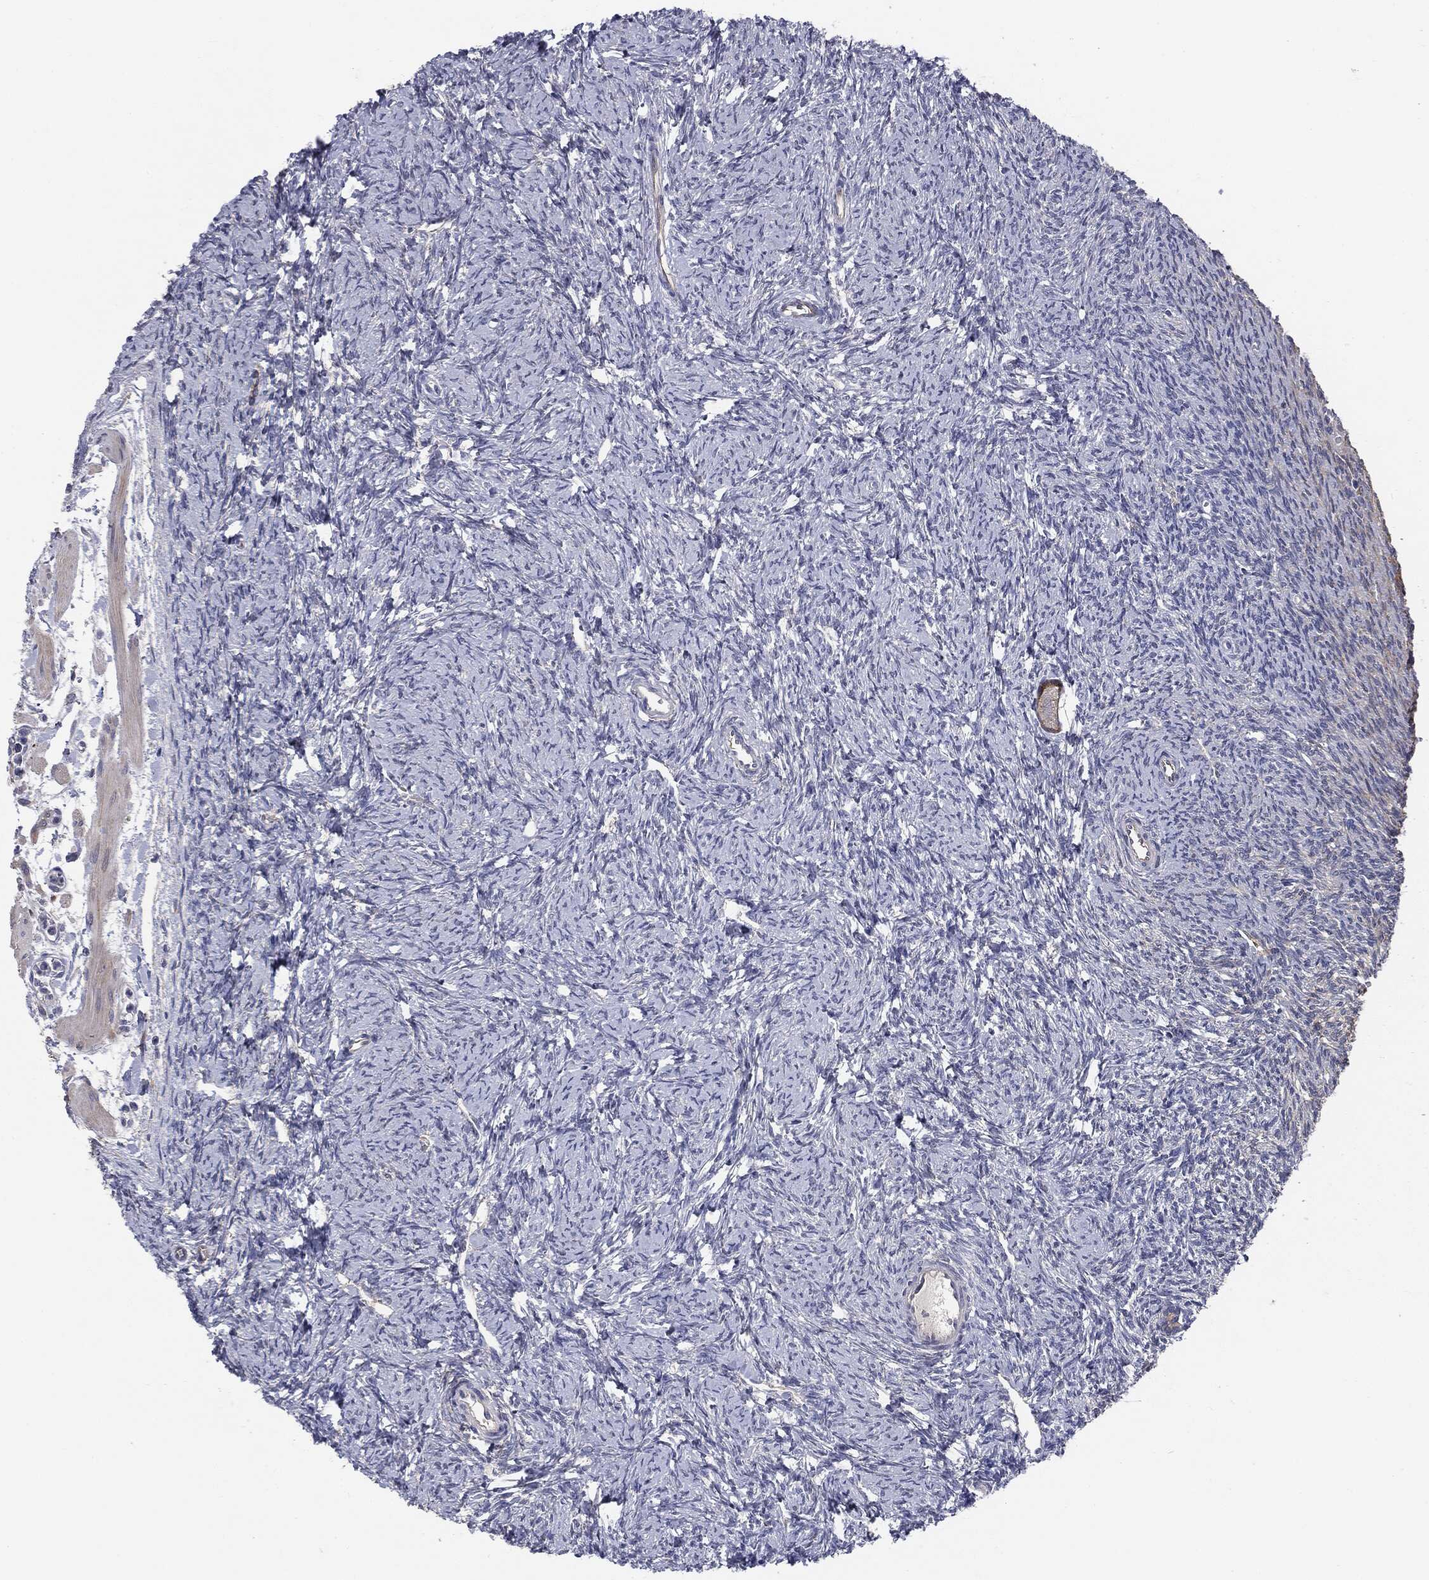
{"staining": {"intensity": "weak", "quantity": "25%-75%", "location": "cytoplasmic/membranous"}, "tissue": "ovary", "cell_type": "Follicle cells", "image_type": "normal", "snomed": [{"axis": "morphology", "description": "Normal tissue, NOS"}, {"axis": "topography", "description": "Fallopian tube"}, {"axis": "topography", "description": "Ovary"}], "caption": "Brown immunohistochemical staining in benign human ovary demonstrates weak cytoplasmic/membranous expression in about 25%-75% of follicle cells.", "gene": "KRT5", "patient": {"sex": "female", "age": 33}}